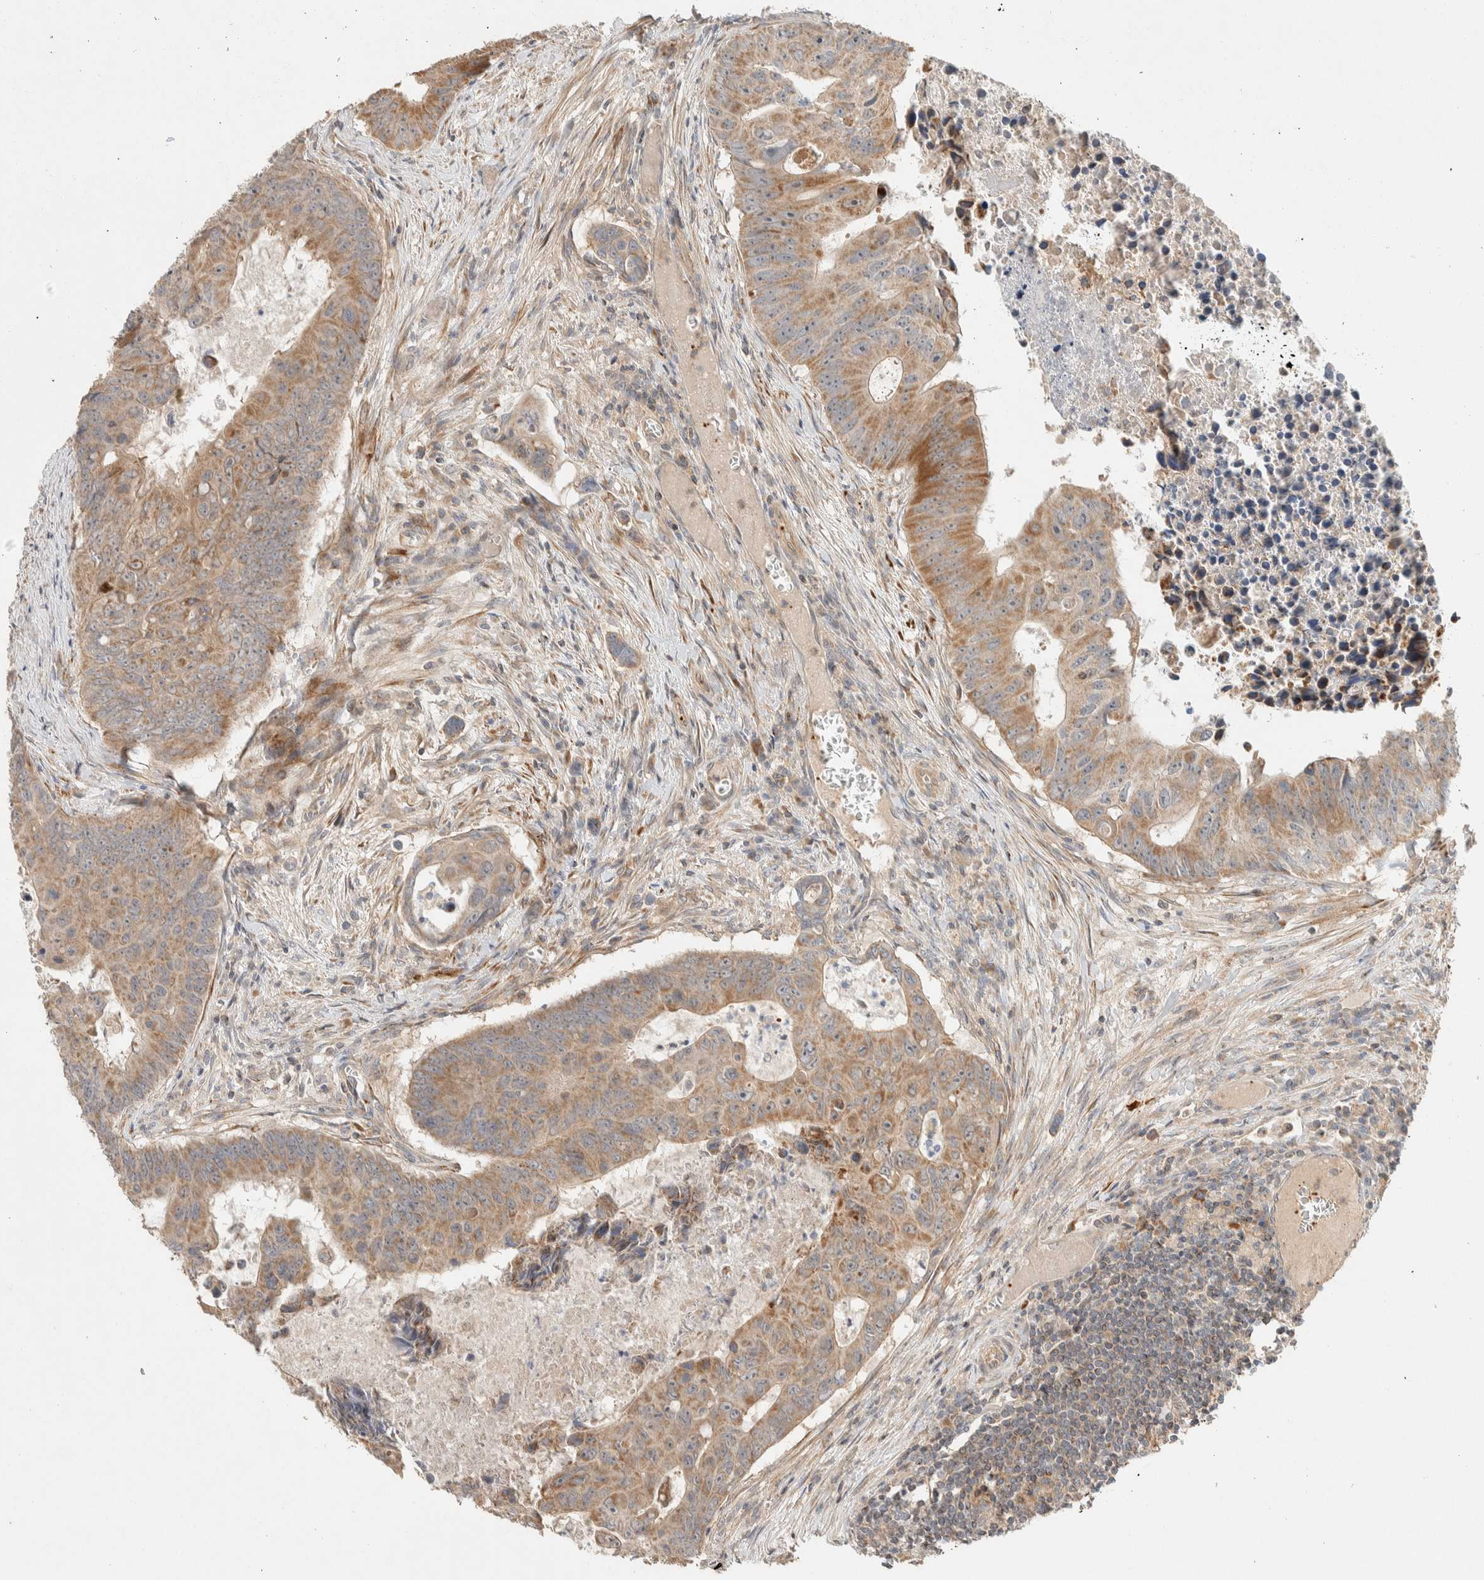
{"staining": {"intensity": "moderate", "quantity": ">75%", "location": "cytoplasmic/membranous"}, "tissue": "colorectal cancer", "cell_type": "Tumor cells", "image_type": "cancer", "snomed": [{"axis": "morphology", "description": "Adenocarcinoma, NOS"}, {"axis": "topography", "description": "Colon"}], "caption": "Tumor cells demonstrate moderate cytoplasmic/membranous staining in approximately >75% of cells in colorectal adenocarcinoma. (Stains: DAB (3,3'-diaminobenzidine) in brown, nuclei in blue, Microscopy: brightfield microscopy at high magnification).", "gene": "KIF9", "patient": {"sex": "male", "age": 87}}